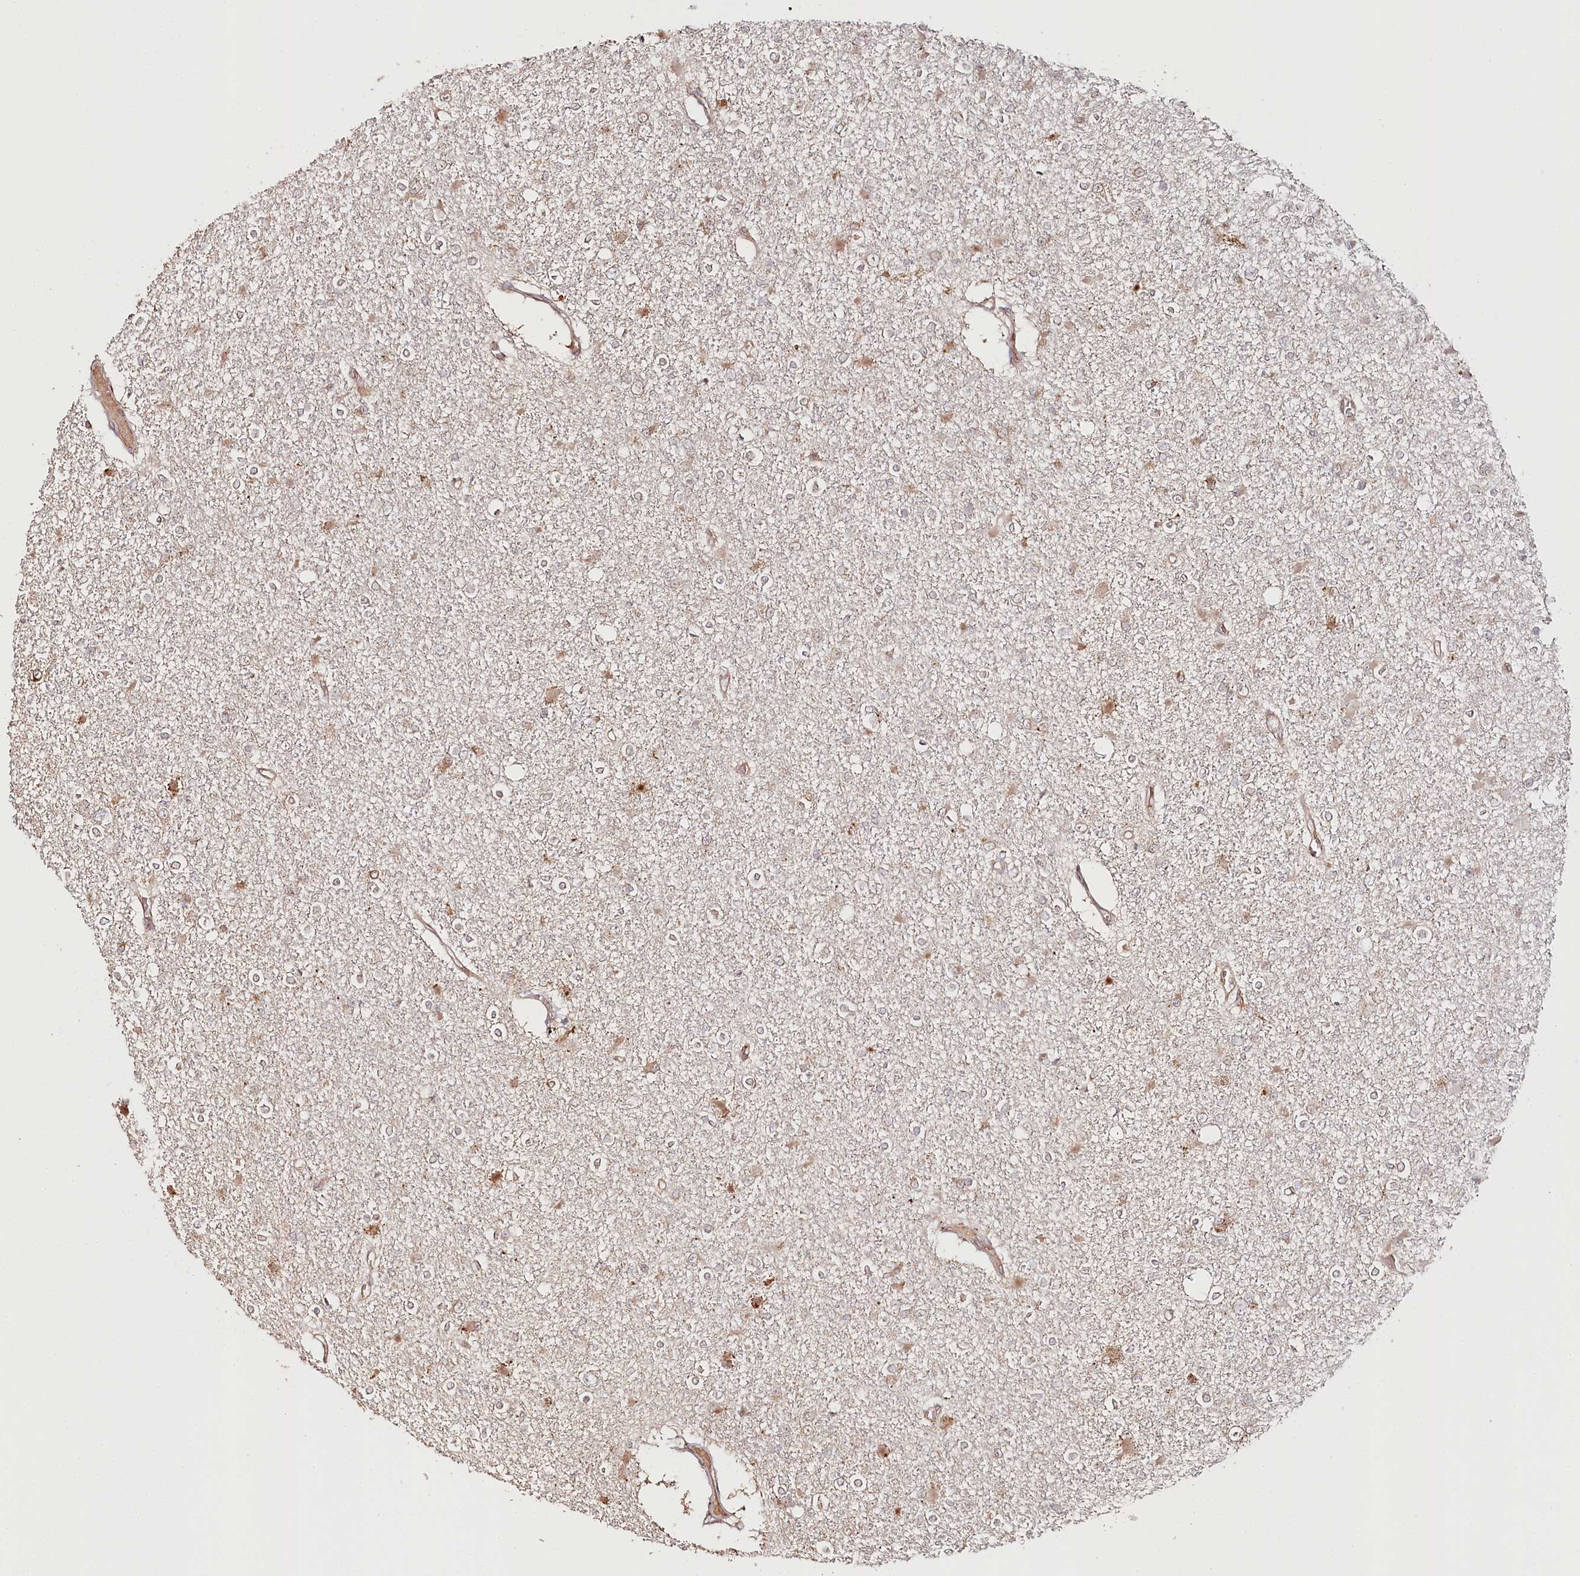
{"staining": {"intensity": "weak", "quantity": "<25%", "location": "cytoplasmic/membranous"}, "tissue": "glioma", "cell_type": "Tumor cells", "image_type": "cancer", "snomed": [{"axis": "morphology", "description": "Glioma, malignant, Low grade"}, {"axis": "topography", "description": "Brain"}], "caption": "IHC photomicrograph of neoplastic tissue: human glioma stained with DAB displays no significant protein staining in tumor cells.", "gene": "OTUD4", "patient": {"sex": "female", "age": 22}}